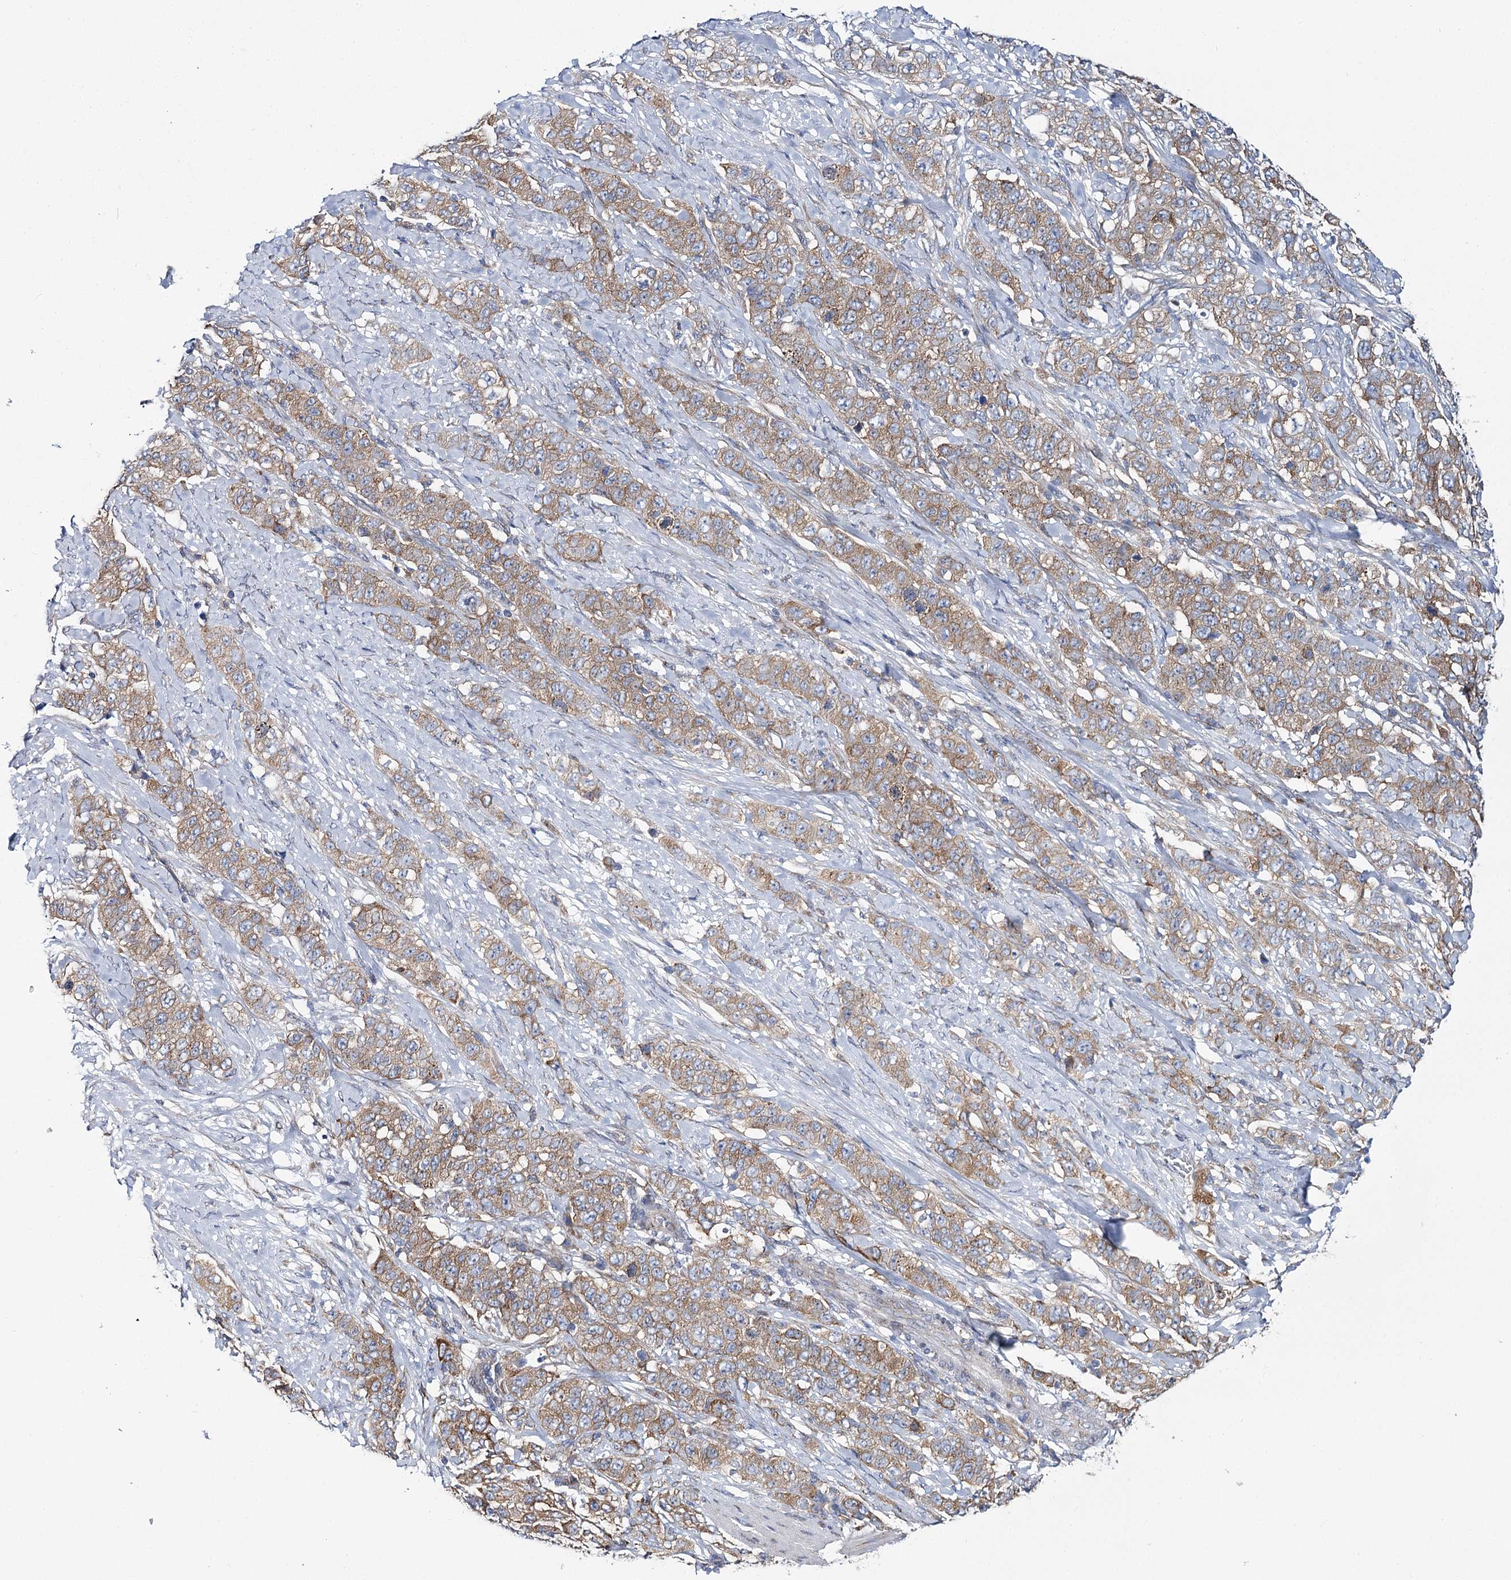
{"staining": {"intensity": "moderate", "quantity": ">75%", "location": "cytoplasmic/membranous"}, "tissue": "stomach cancer", "cell_type": "Tumor cells", "image_type": "cancer", "snomed": [{"axis": "morphology", "description": "Adenocarcinoma, NOS"}, {"axis": "topography", "description": "Stomach"}], "caption": "This histopathology image shows stomach adenocarcinoma stained with immunohistochemistry to label a protein in brown. The cytoplasmic/membranous of tumor cells show moderate positivity for the protein. Nuclei are counter-stained blue.", "gene": "THUMPD3", "patient": {"sex": "male", "age": 48}}